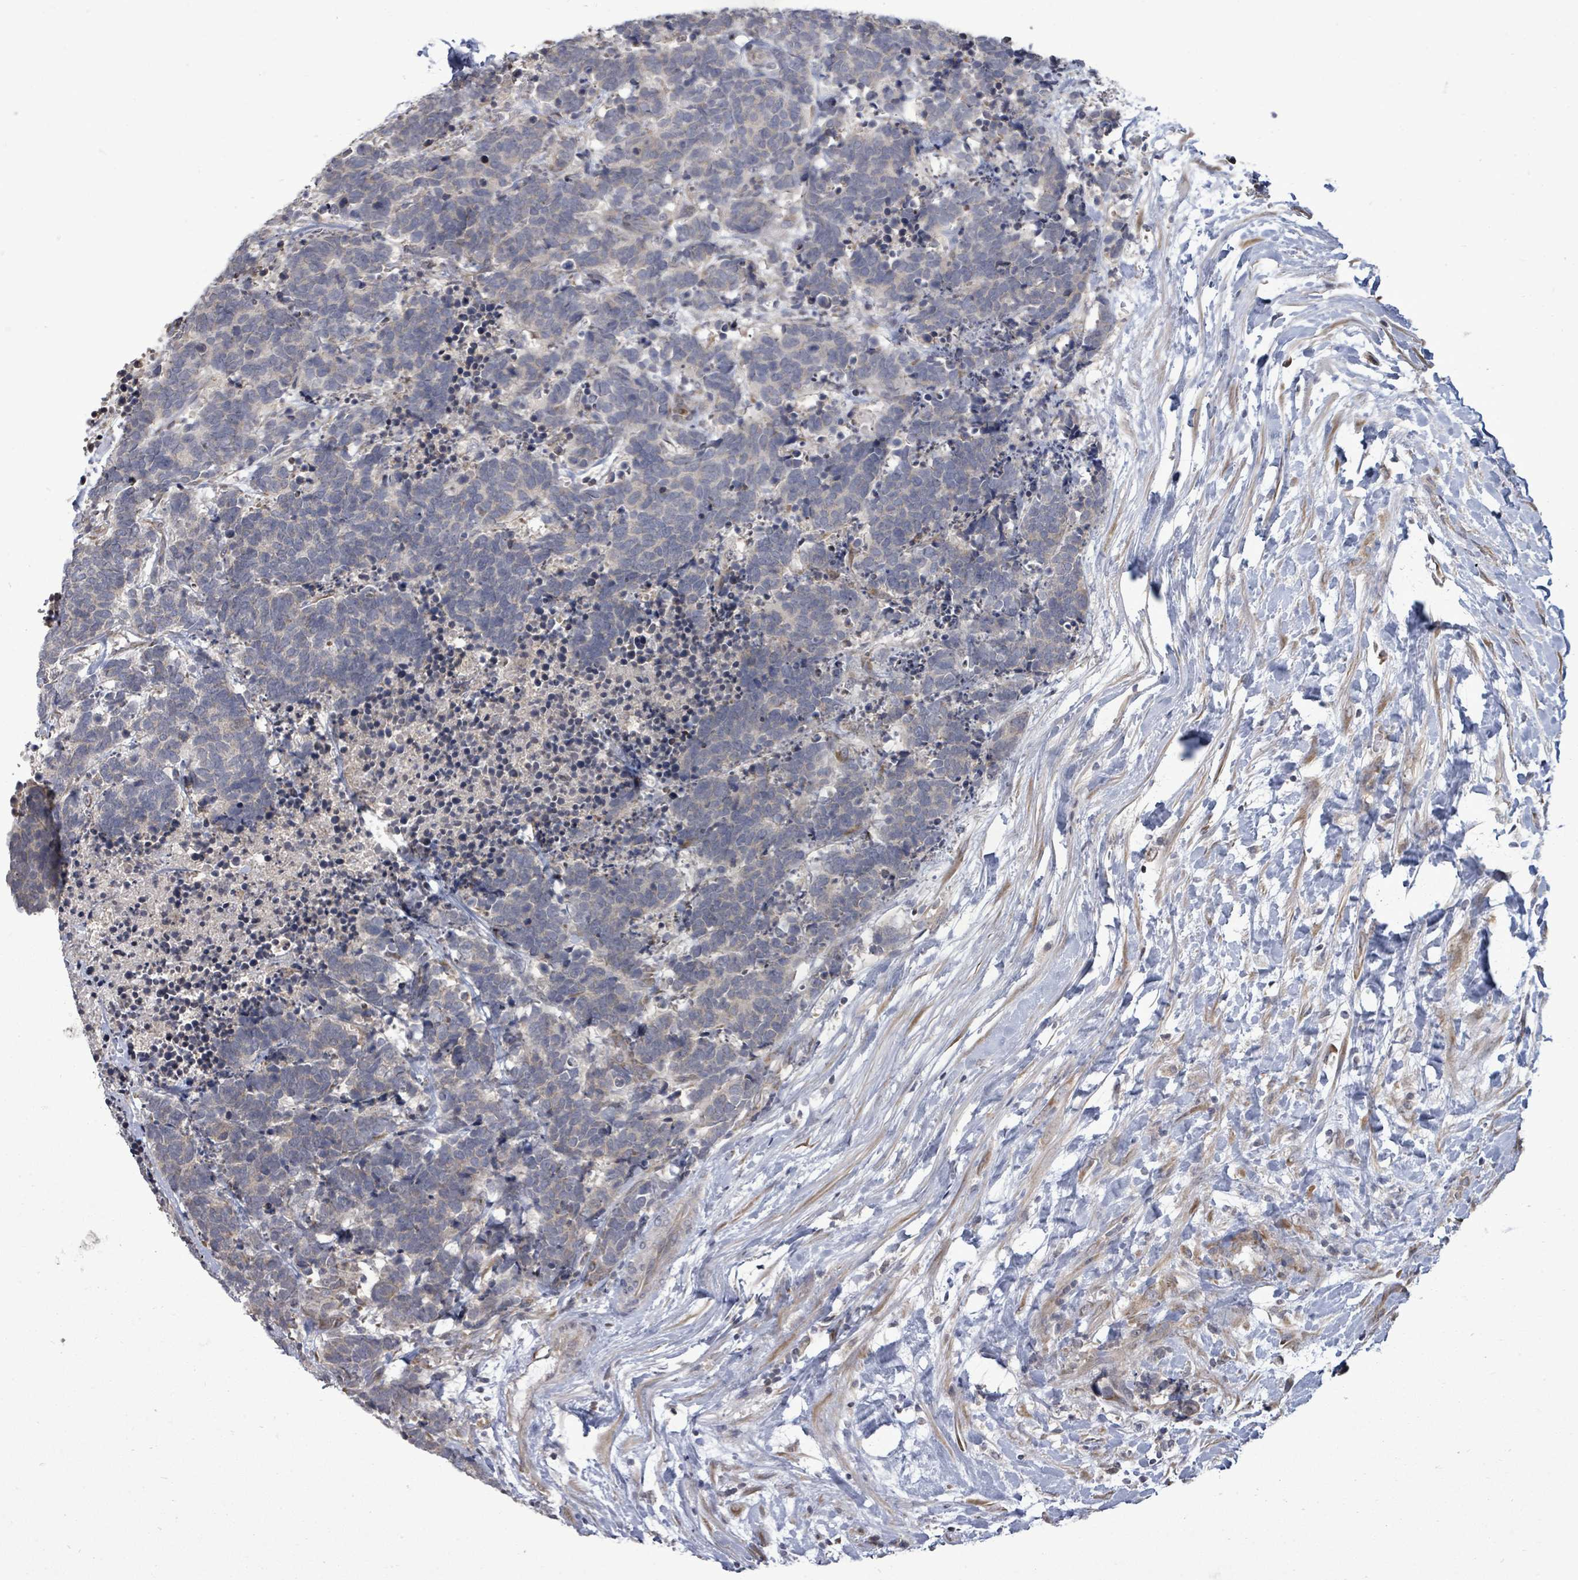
{"staining": {"intensity": "negative", "quantity": "none", "location": "none"}, "tissue": "carcinoid", "cell_type": "Tumor cells", "image_type": "cancer", "snomed": [{"axis": "morphology", "description": "Carcinoma, NOS"}, {"axis": "morphology", "description": "Carcinoid, malignant, NOS"}, {"axis": "topography", "description": "Prostate"}], "caption": "This is an IHC image of carcinoid. There is no staining in tumor cells.", "gene": "POMGNT2", "patient": {"sex": "male", "age": 57}}